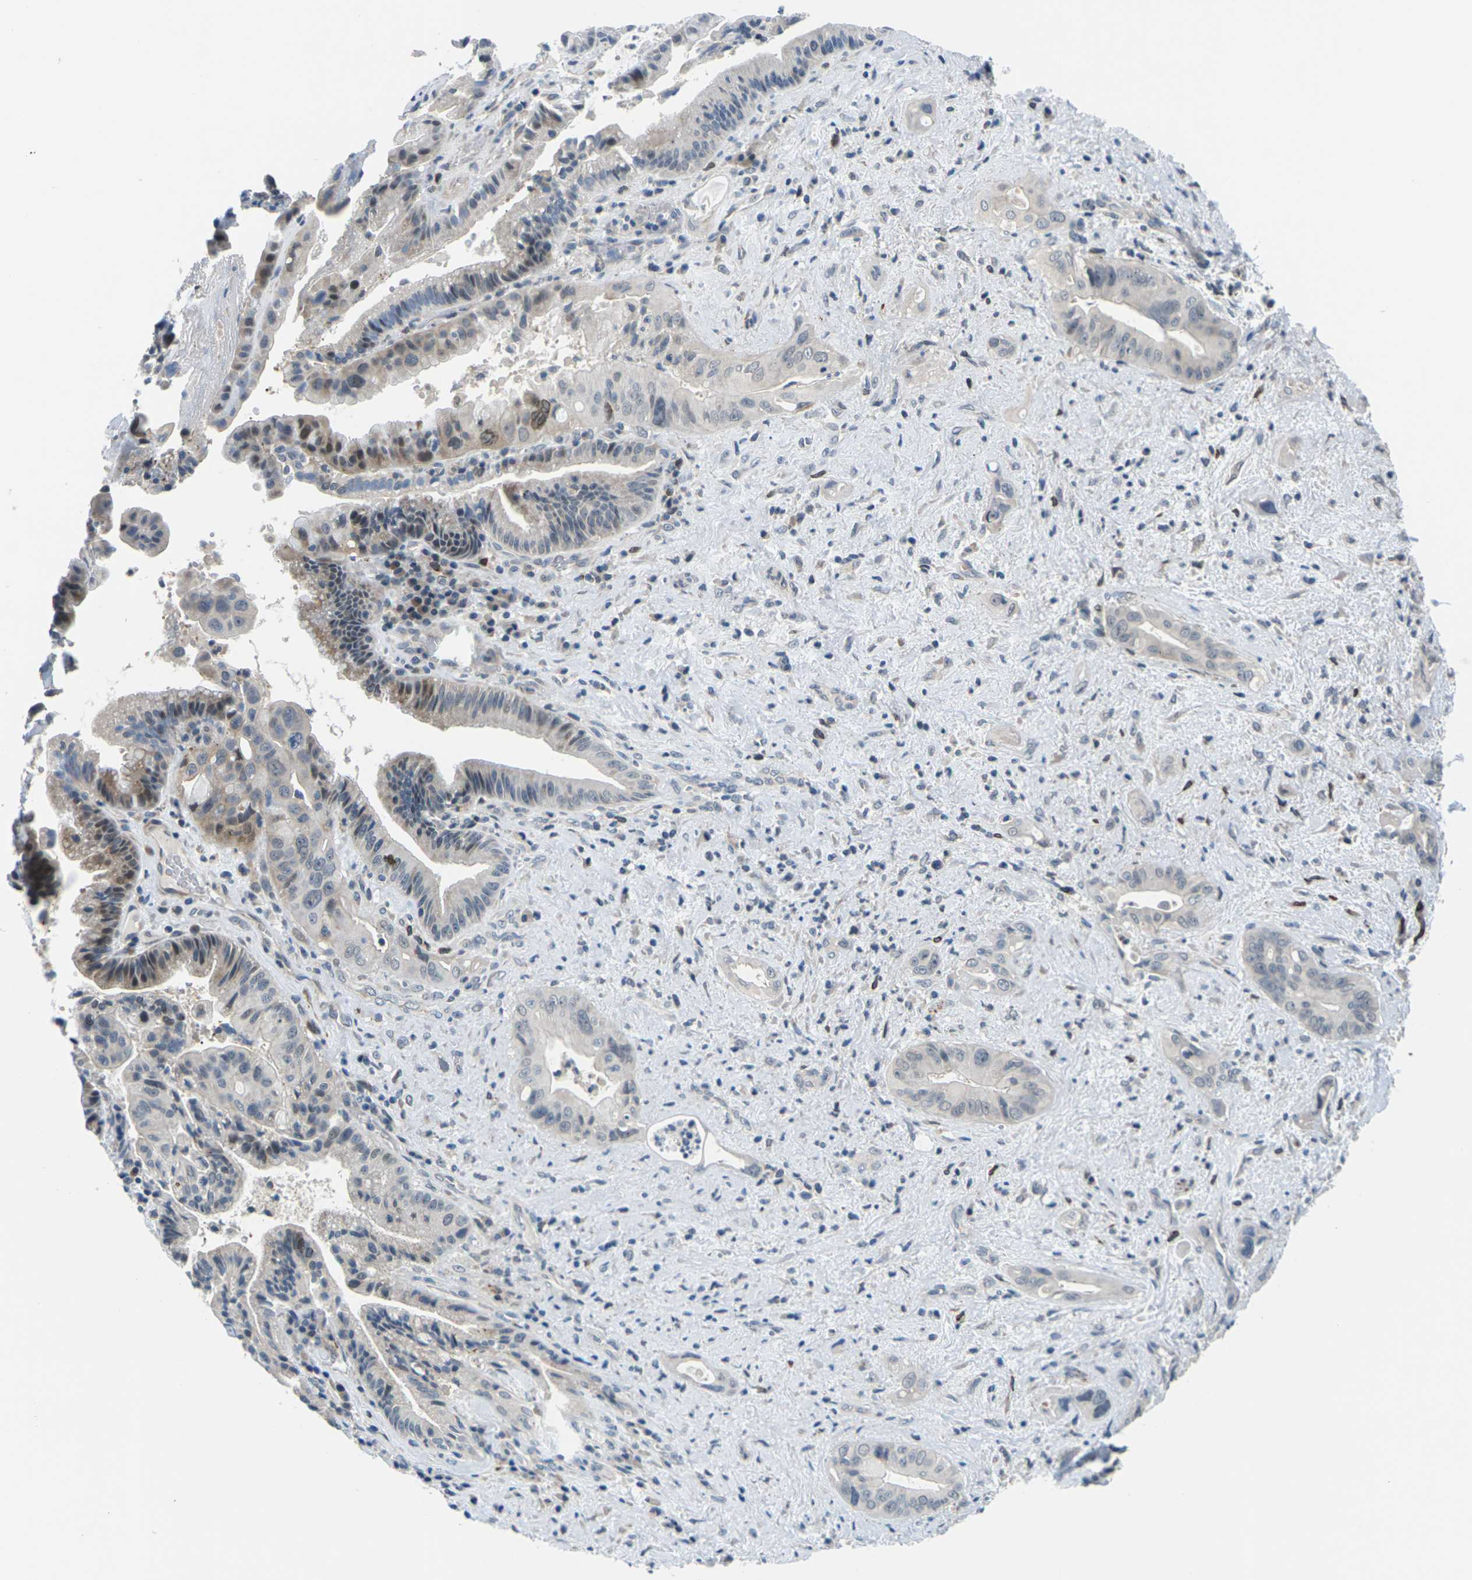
{"staining": {"intensity": "weak", "quantity": "<25%", "location": "cytoplasmic/membranous,nuclear"}, "tissue": "pancreatic cancer", "cell_type": "Tumor cells", "image_type": "cancer", "snomed": [{"axis": "morphology", "description": "Adenocarcinoma, NOS"}, {"axis": "topography", "description": "Pancreas"}], "caption": "Adenocarcinoma (pancreatic) was stained to show a protein in brown. There is no significant positivity in tumor cells.", "gene": "SLC13A3", "patient": {"sex": "male", "age": 77}}